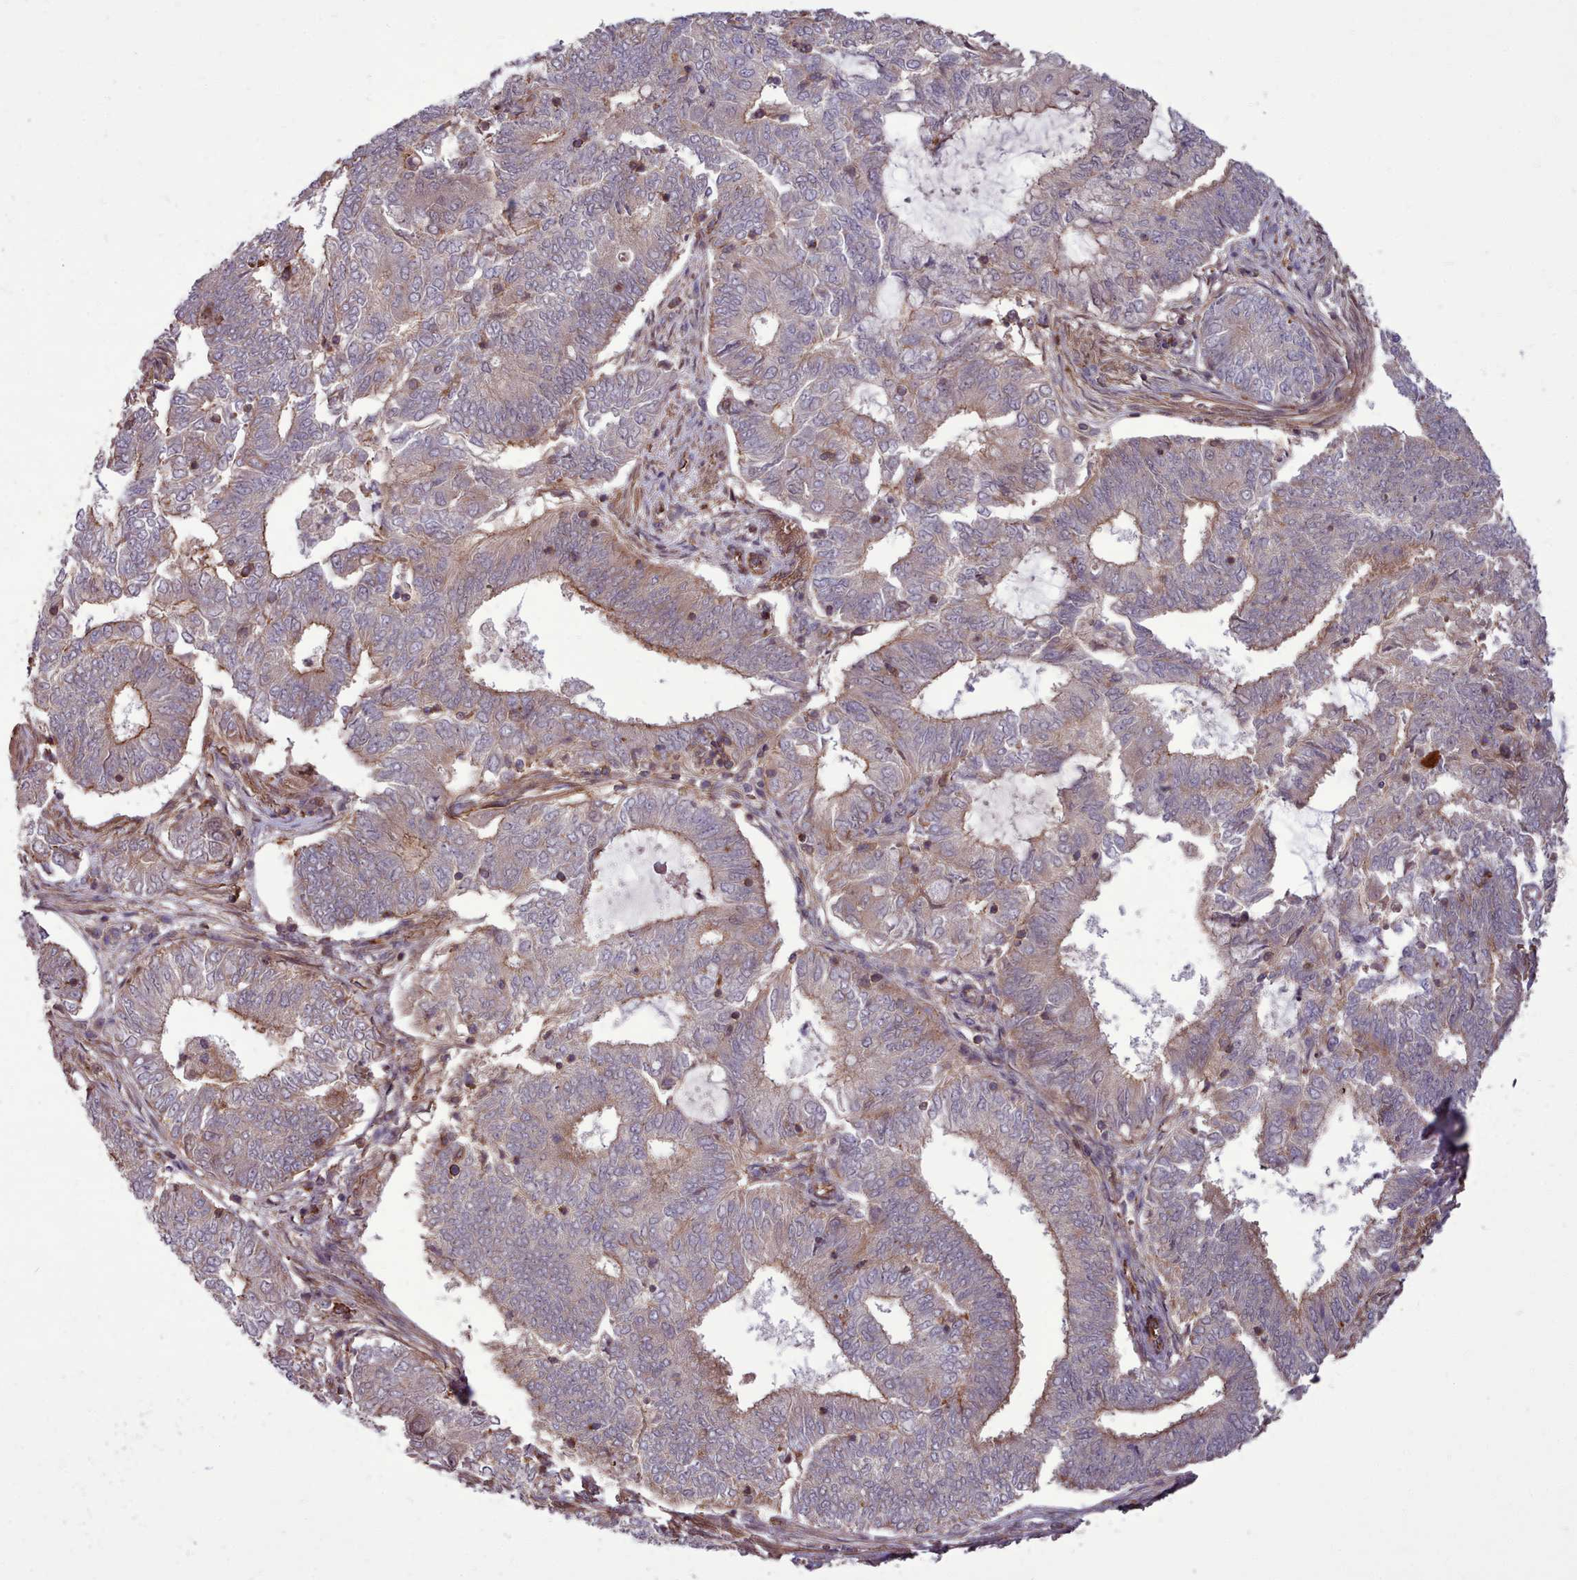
{"staining": {"intensity": "weak", "quantity": ">75%", "location": "cytoplasmic/membranous"}, "tissue": "endometrial cancer", "cell_type": "Tumor cells", "image_type": "cancer", "snomed": [{"axis": "morphology", "description": "Adenocarcinoma, NOS"}, {"axis": "topography", "description": "Endometrium"}], "caption": "Adenocarcinoma (endometrial) tissue demonstrates weak cytoplasmic/membranous positivity in approximately >75% of tumor cells, visualized by immunohistochemistry.", "gene": "STUB1", "patient": {"sex": "female", "age": 62}}